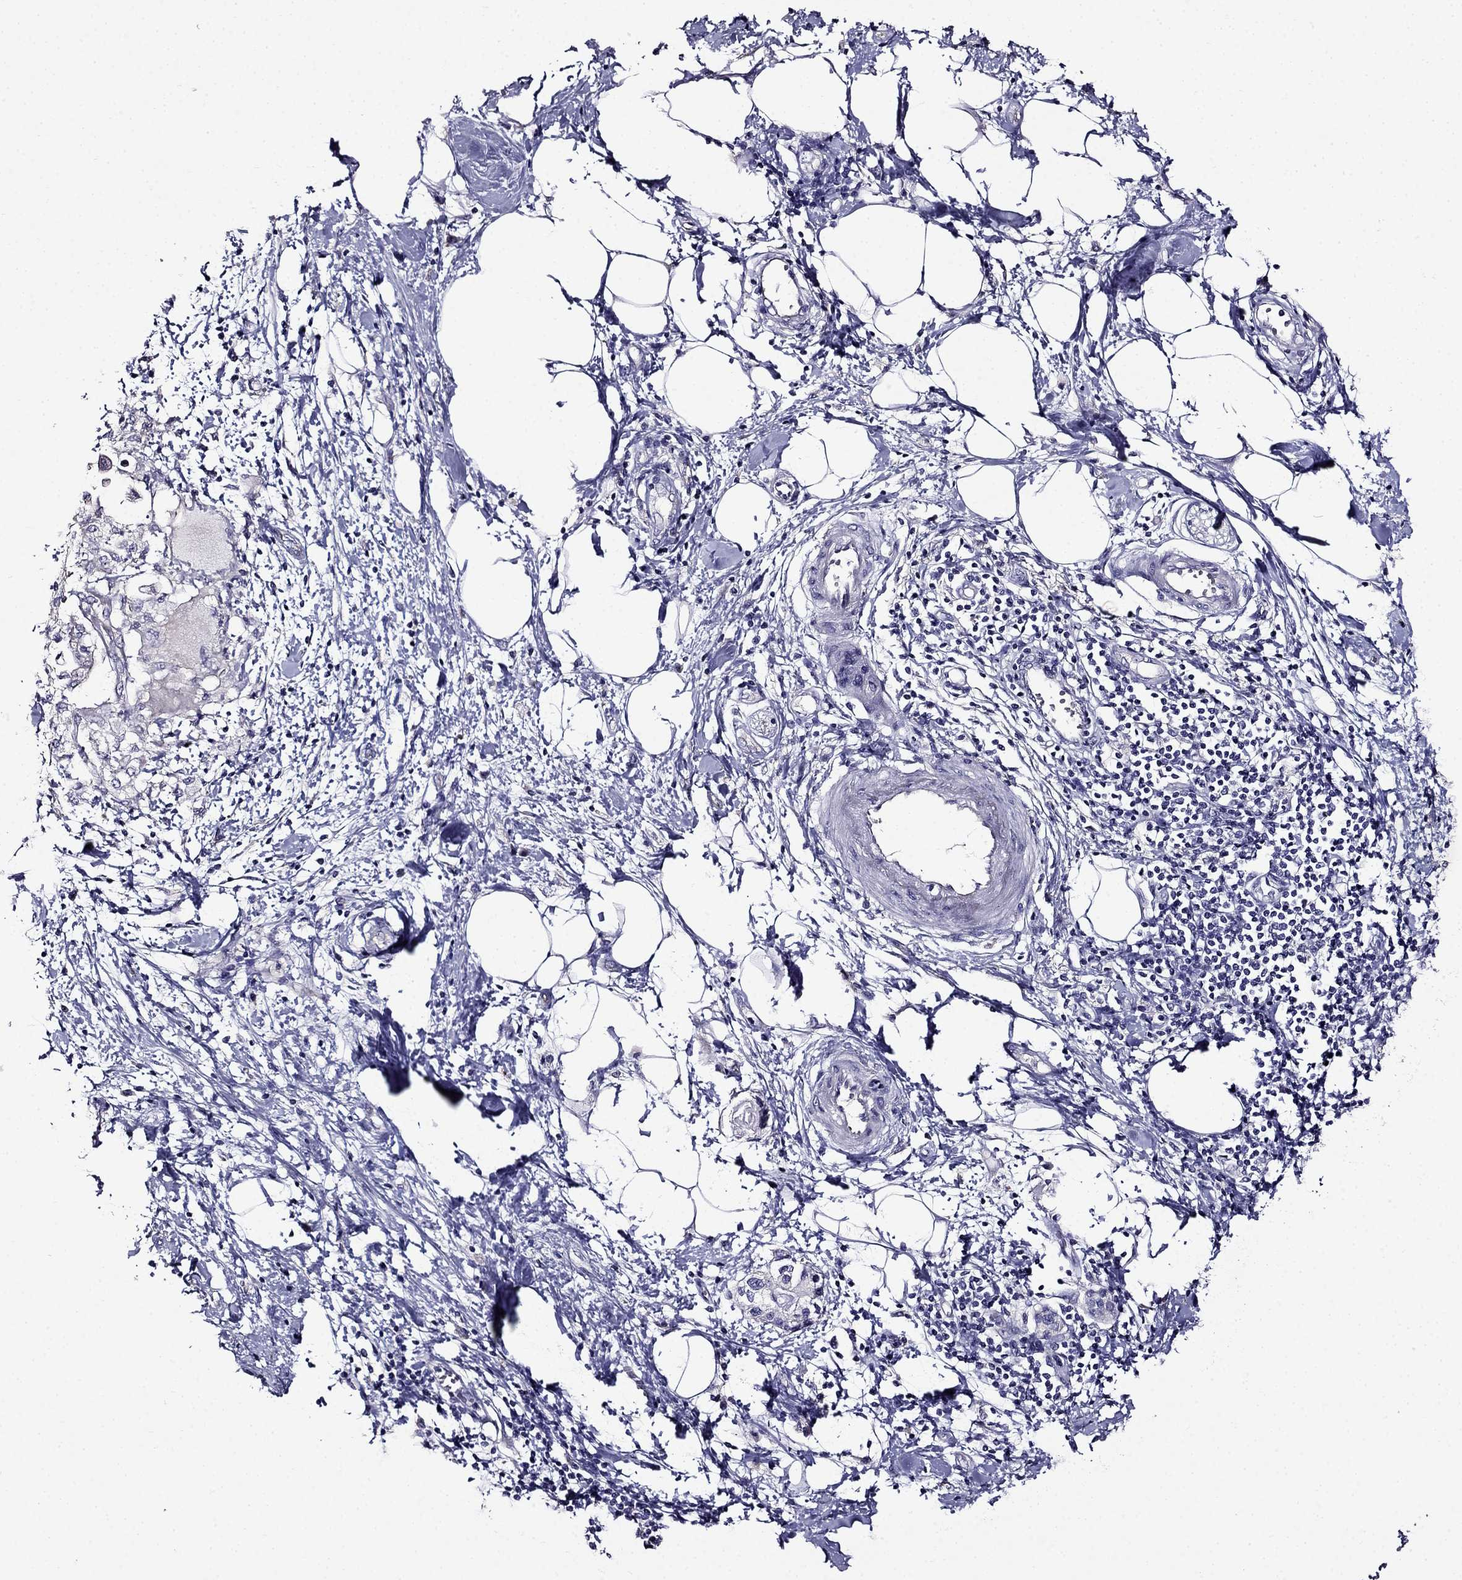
{"staining": {"intensity": "negative", "quantity": "none", "location": "none"}, "tissue": "pancreatic cancer", "cell_type": "Tumor cells", "image_type": "cancer", "snomed": [{"axis": "morphology", "description": "Normal tissue, NOS"}, {"axis": "morphology", "description": "Adenocarcinoma, NOS"}, {"axis": "topography", "description": "Pancreas"}, {"axis": "topography", "description": "Duodenum"}], "caption": "Immunohistochemistry histopathology image of human pancreatic adenocarcinoma stained for a protein (brown), which reveals no expression in tumor cells.", "gene": "TMEM266", "patient": {"sex": "female", "age": 60}}